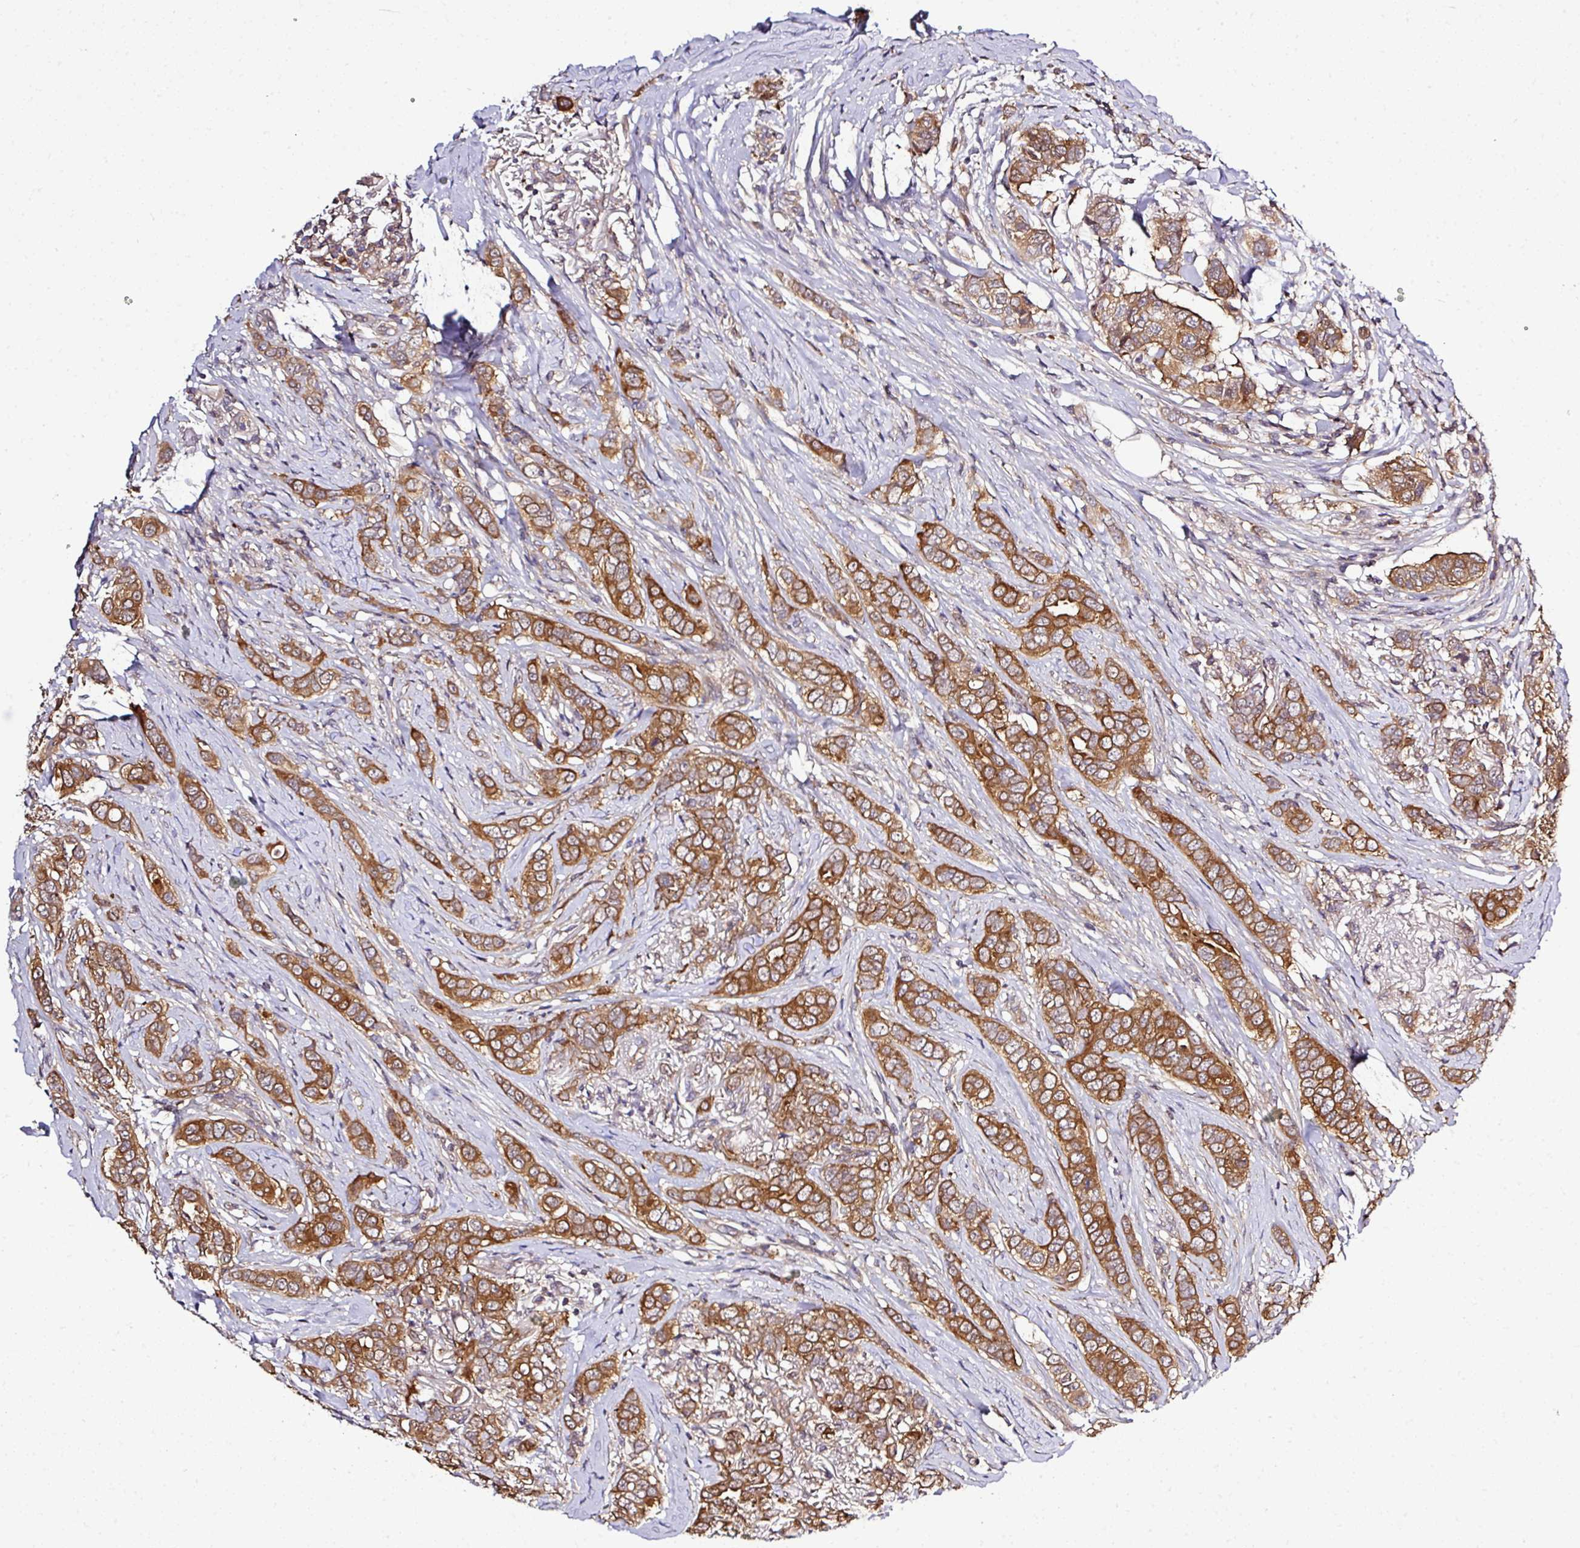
{"staining": {"intensity": "moderate", "quantity": ">75%", "location": "cytoplasmic/membranous"}, "tissue": "breast cancer", "cell_type": "Tumor cells", "image_type": "cancer", "snomed": [{"axis": "morphology", "description": "Lobular carcinoma"}, {"axis": "topography", "description": "Breast"}], "caption": "Breast cancer (lobular carcinoma) tissue exhibits moderate cytoplasmic/membranous positivity in approximately >75% of tumor cells, visualized by immunohistochemistry. The staining was performed using DAB (3,3'-diaminobenzidine) to visualize the protein expression in brown, while the nuclei were stained in blue with hematoxylin (Magnification: 20x).", "gene": "TMEM107", "patient": {"sex": "female", "age": 51}}